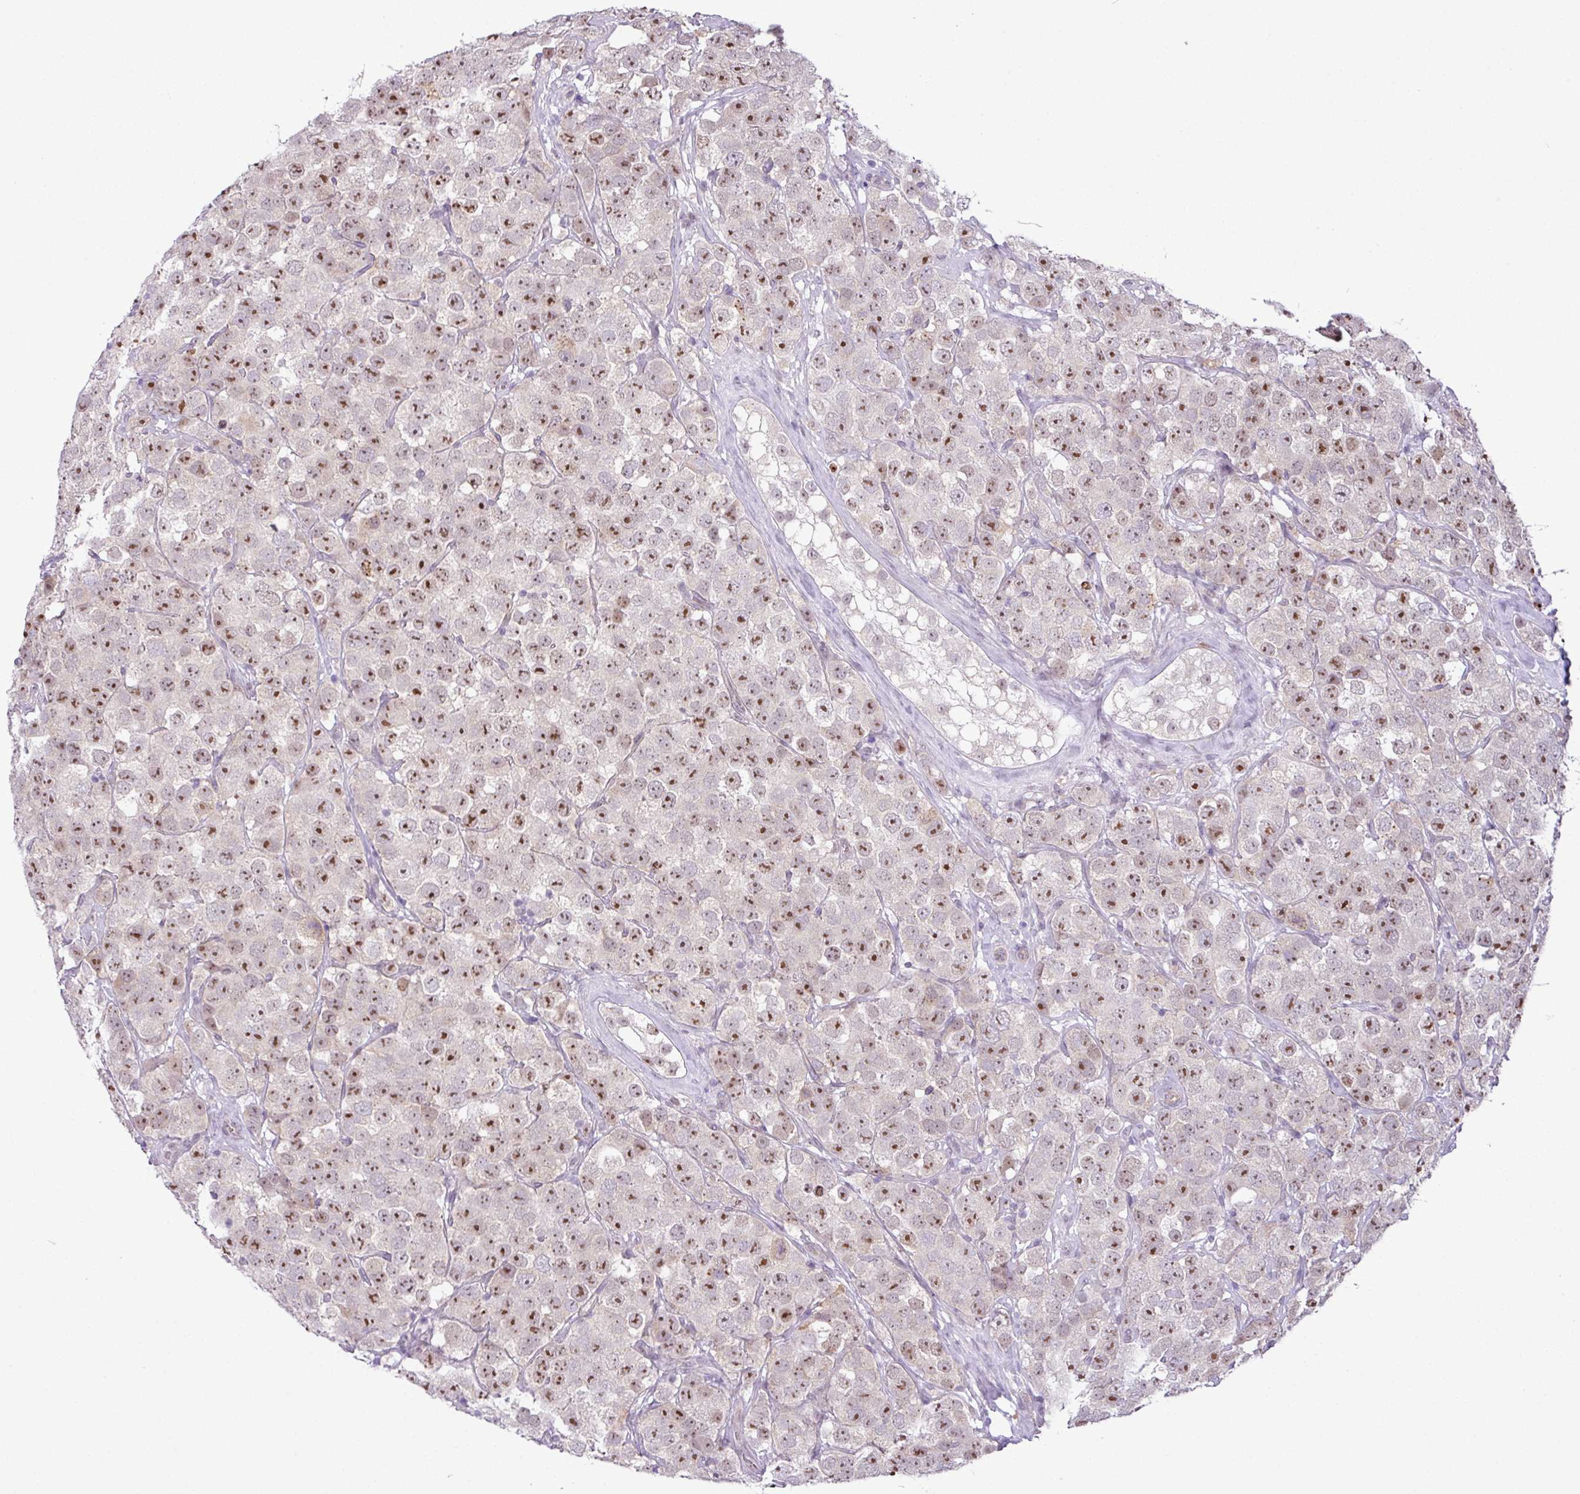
{"staining": {"intensity": "strong", "quantity": ">75%", "location": "nuclear"}, "tissue": "testis cancer", "cell_type": "Tumor cells", "image_type": "cancer", "snomed": [{"axis": "morphology", "description": "Seminoma, NOS"}, {"axis": "topography", "description": "Testis"}], "caption": "Testis cancer stained for a protein (brown) exhibits strong nuclear positive expression in about >75% of tumor cells.", "gene": "MAK16", "patient": {"sex": "male", "age": 28}}